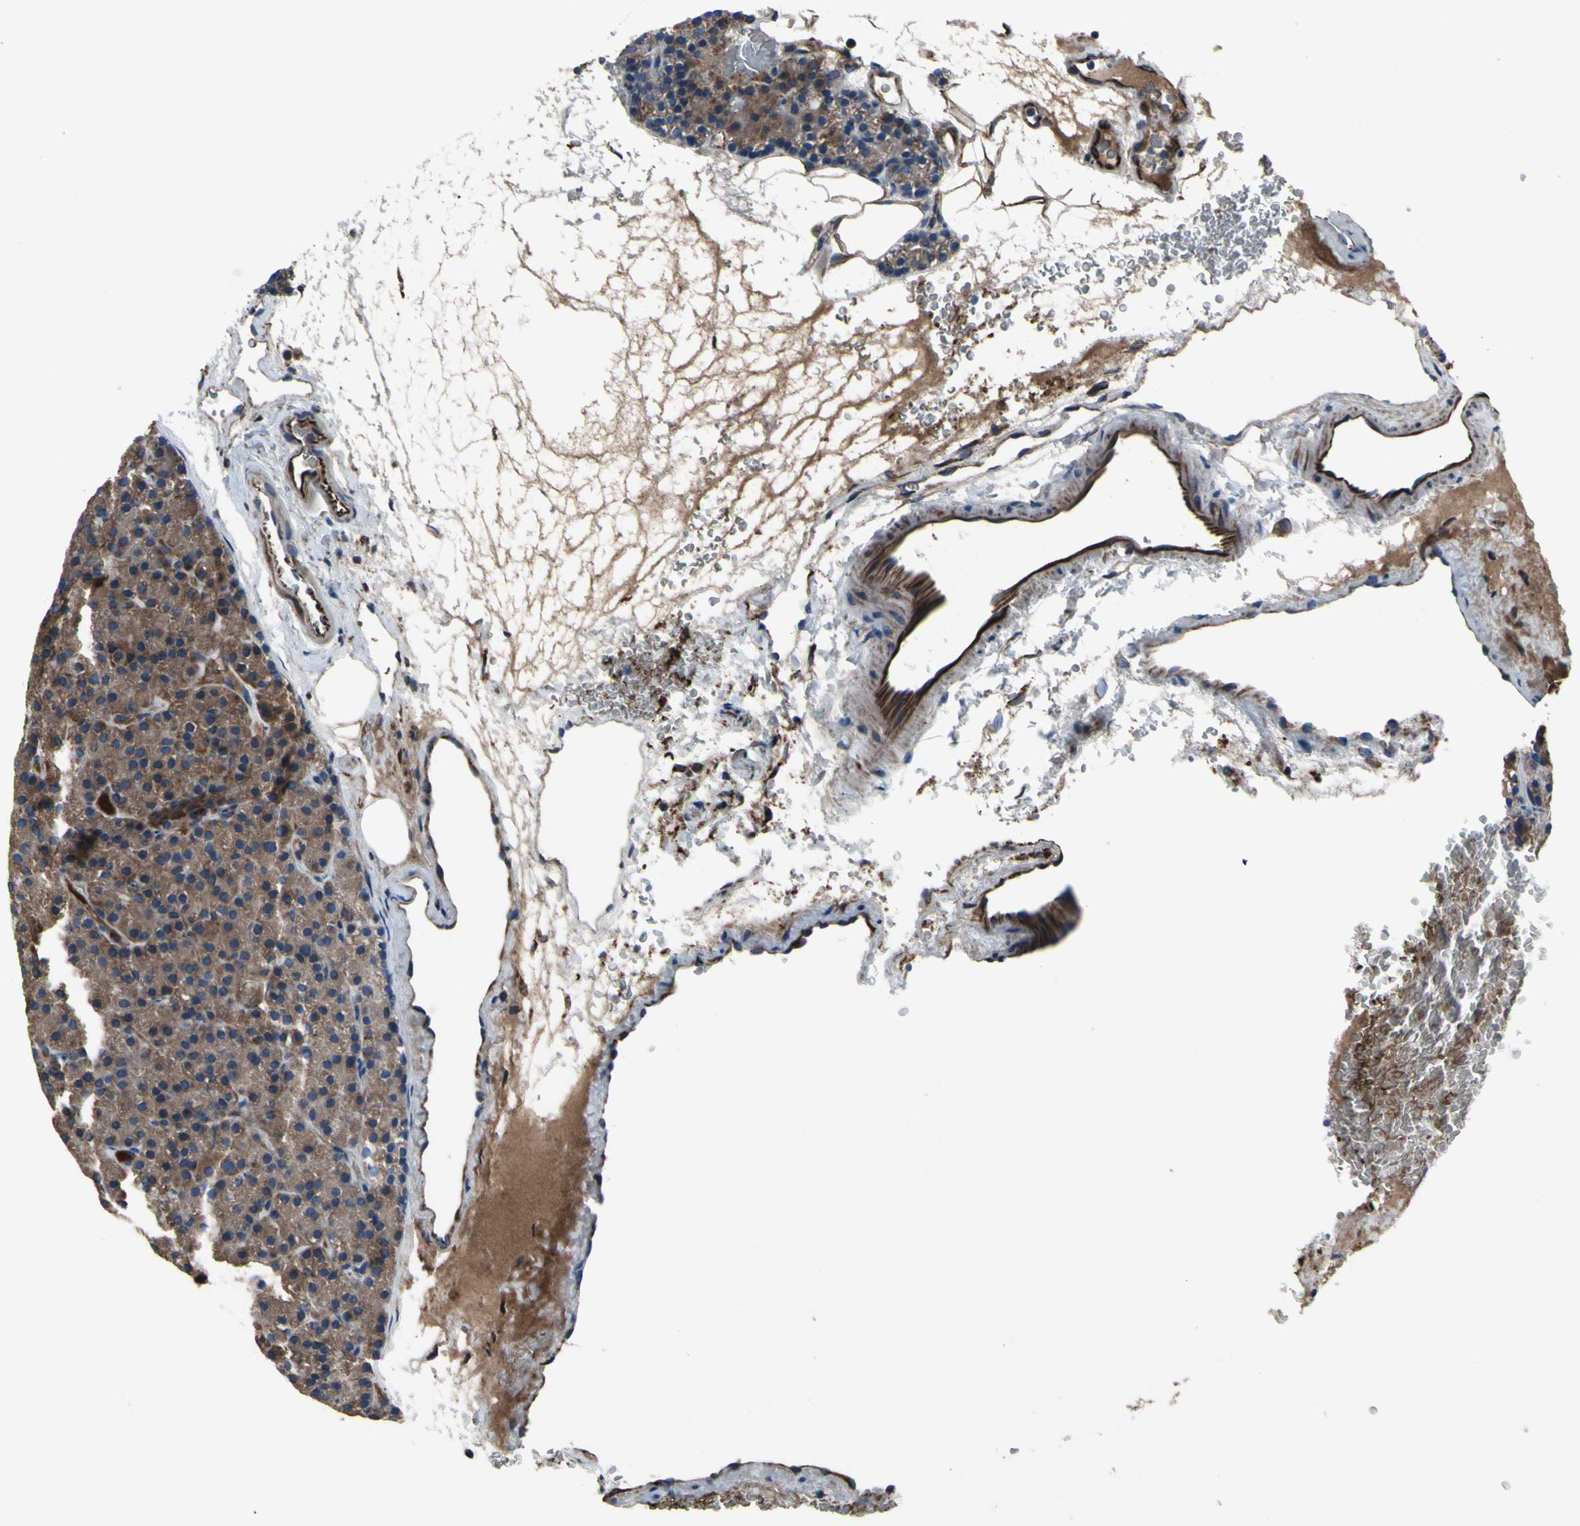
{"staining": {"intensity": "moderate", "quantity": ">75%", "location": "cytoplasmic/membranous"}, "tissue": "parathyroid gland", "cell_type": "Glandular cells", "image_type": "normal", "snomed": [{"axis": "morphology", "description": "Normal tissue, NOS"}, {"axis": "morphology", "description": "Hyperplasia, NOS"}, {"axis": "topography", "description": "Parathyroid gland"}], "caption": "High-magnification brightfield microscopy of benign parathyroid gland stained with DAB (3,3'-diaminobenzidine) (brown) and counterstained with hematoxylin (blue). glandular cells exhibit moderate cytoplasmic/membranous staining is present in approximately>75% of cells.", "gene": "EMC7", "patient": {"sex": "male", "age": 44}}